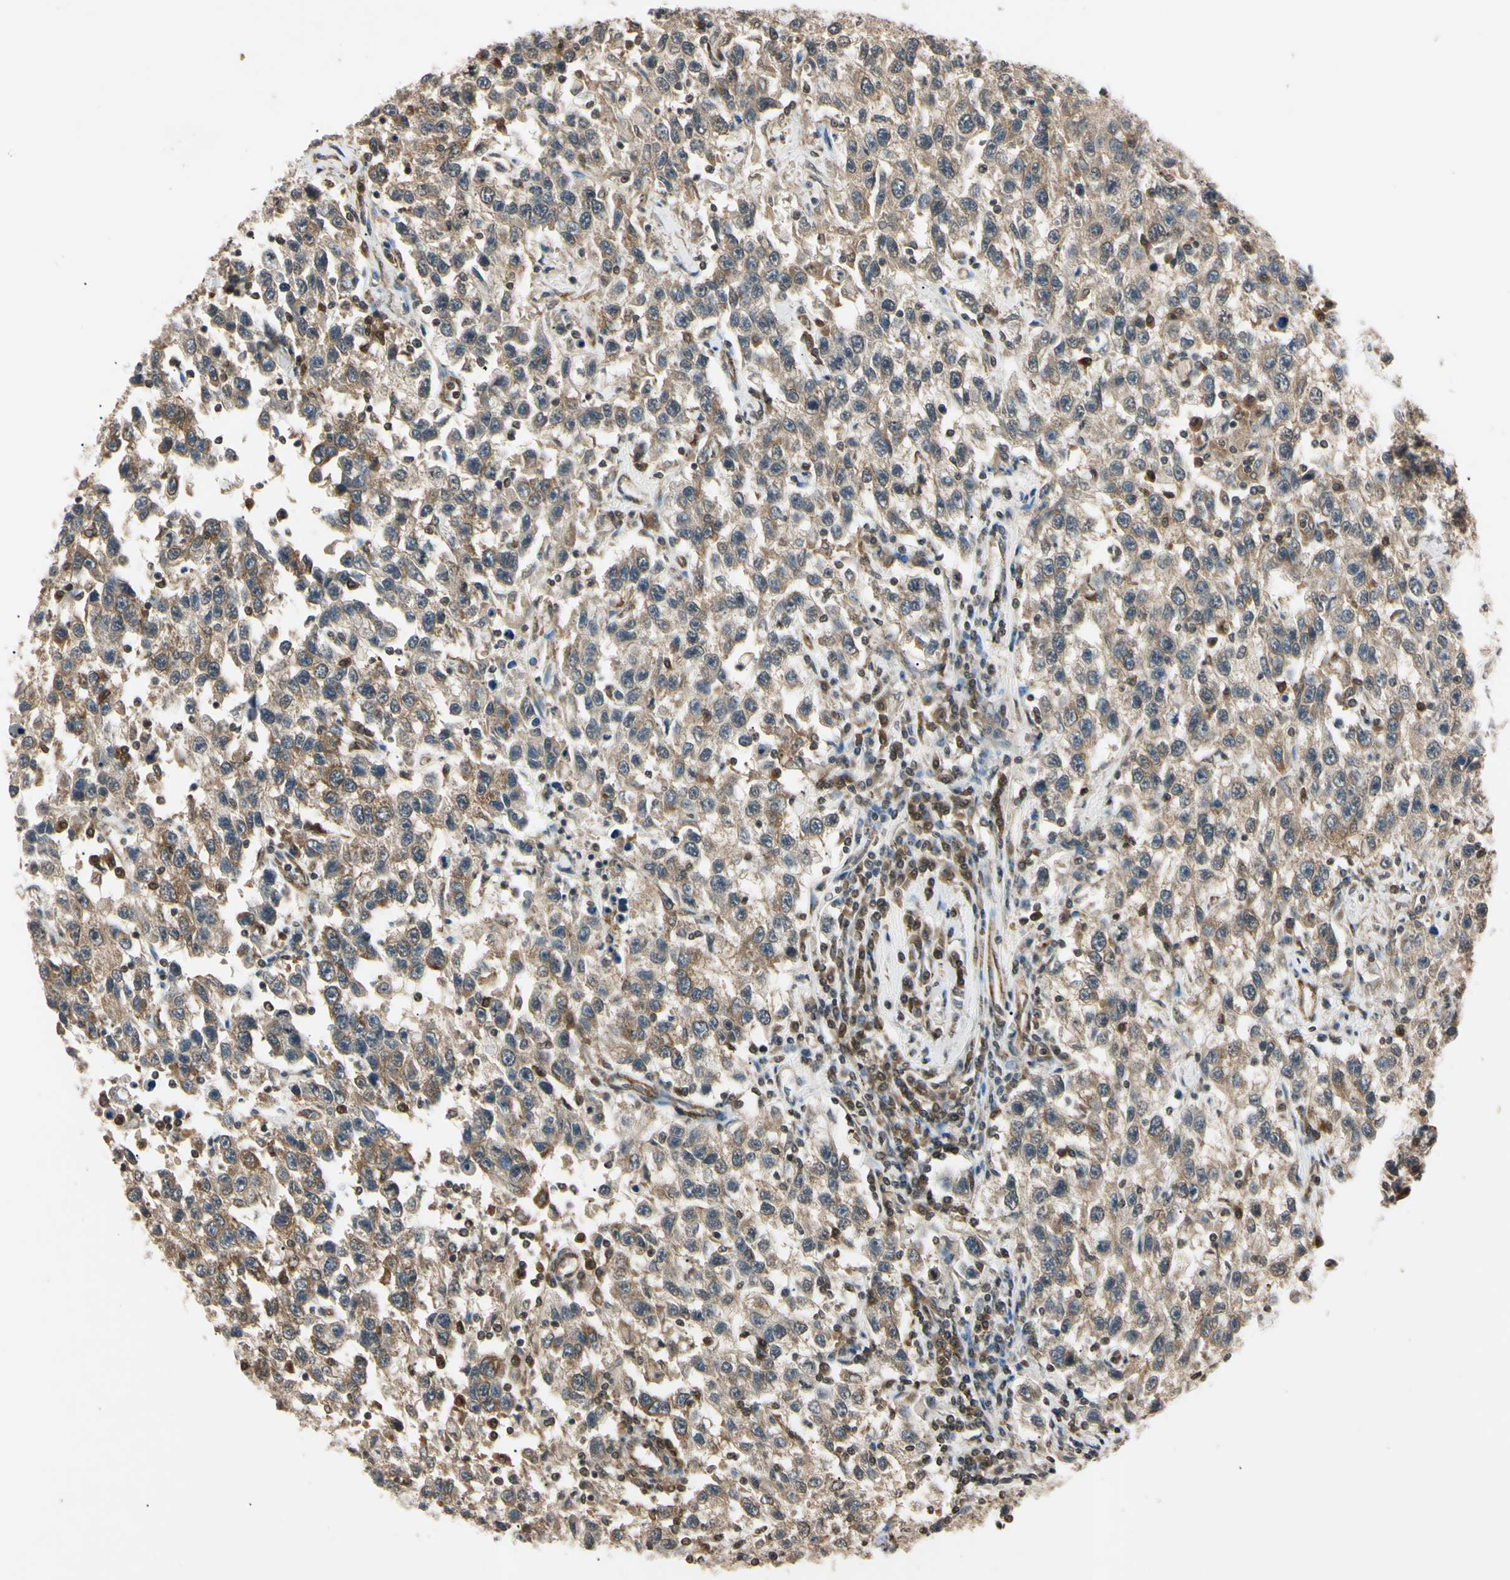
{"staining": {"intensity": "moderate", "quantity": "25%-75%", "location": "cytoplasmic/membranous"}, "tissue": "testis cancer", "cell_type": "Tumor cells", "image_type": "cancer", "snomed": [{"axis": "morphology", "description": "Seminoma, NOS"}, {"axis": "topography", "description": "Testis"}], "caption": "Protein expression analysis of human testis seminoma reveals moderate cytoplasmic/membranous expression in approximately 25%-75% of tumor cells.", "gene": "EPN1", "patient": {"sex": "male", "age": 41}}